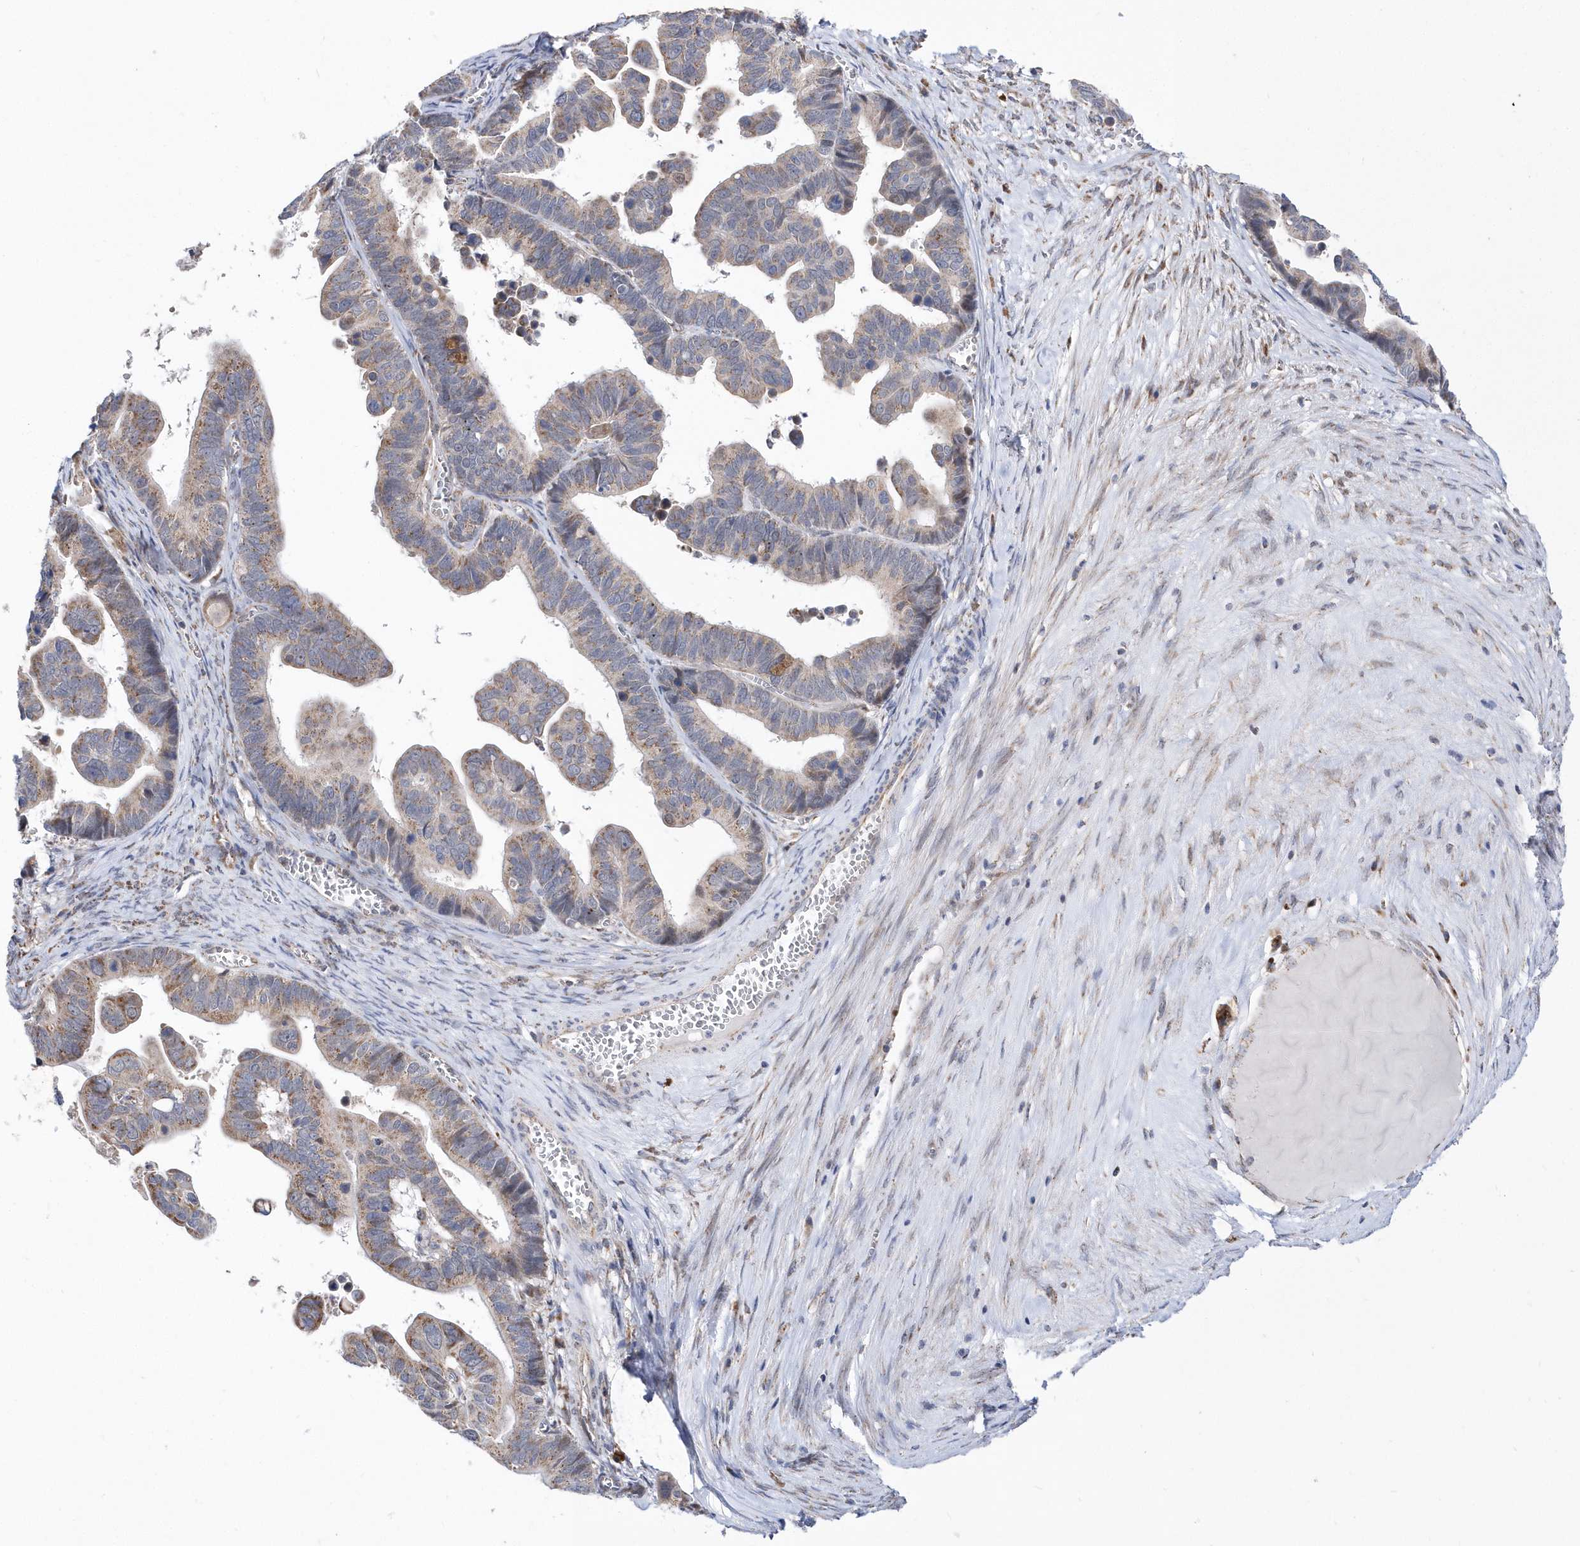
{"staining": {"intensity": "moderate", "quantity": ">75%", "location": "cytoplasmic/membranous"}, "tissue": "ovarian cancer", "cell_type": "Tumor cells", "image_type": "cancer", "snomed": [{"axis": "morphology", "description": "Cystadenocarcinoma, serous, NOS"}, {"axis": "topography", "description": "Ovary"}], "caption": "Brown immunohistochemical staining in human serous cystadenocarcinoma (ovarian) displays moderate cytoplasmic/membranous staining in approximately >75% of tumor cells. (brown staining indicates protein expression, while blue staining denotes nuclei).", "gene": "SPATA5", "patient": {"sex": "female", "age": 56}}